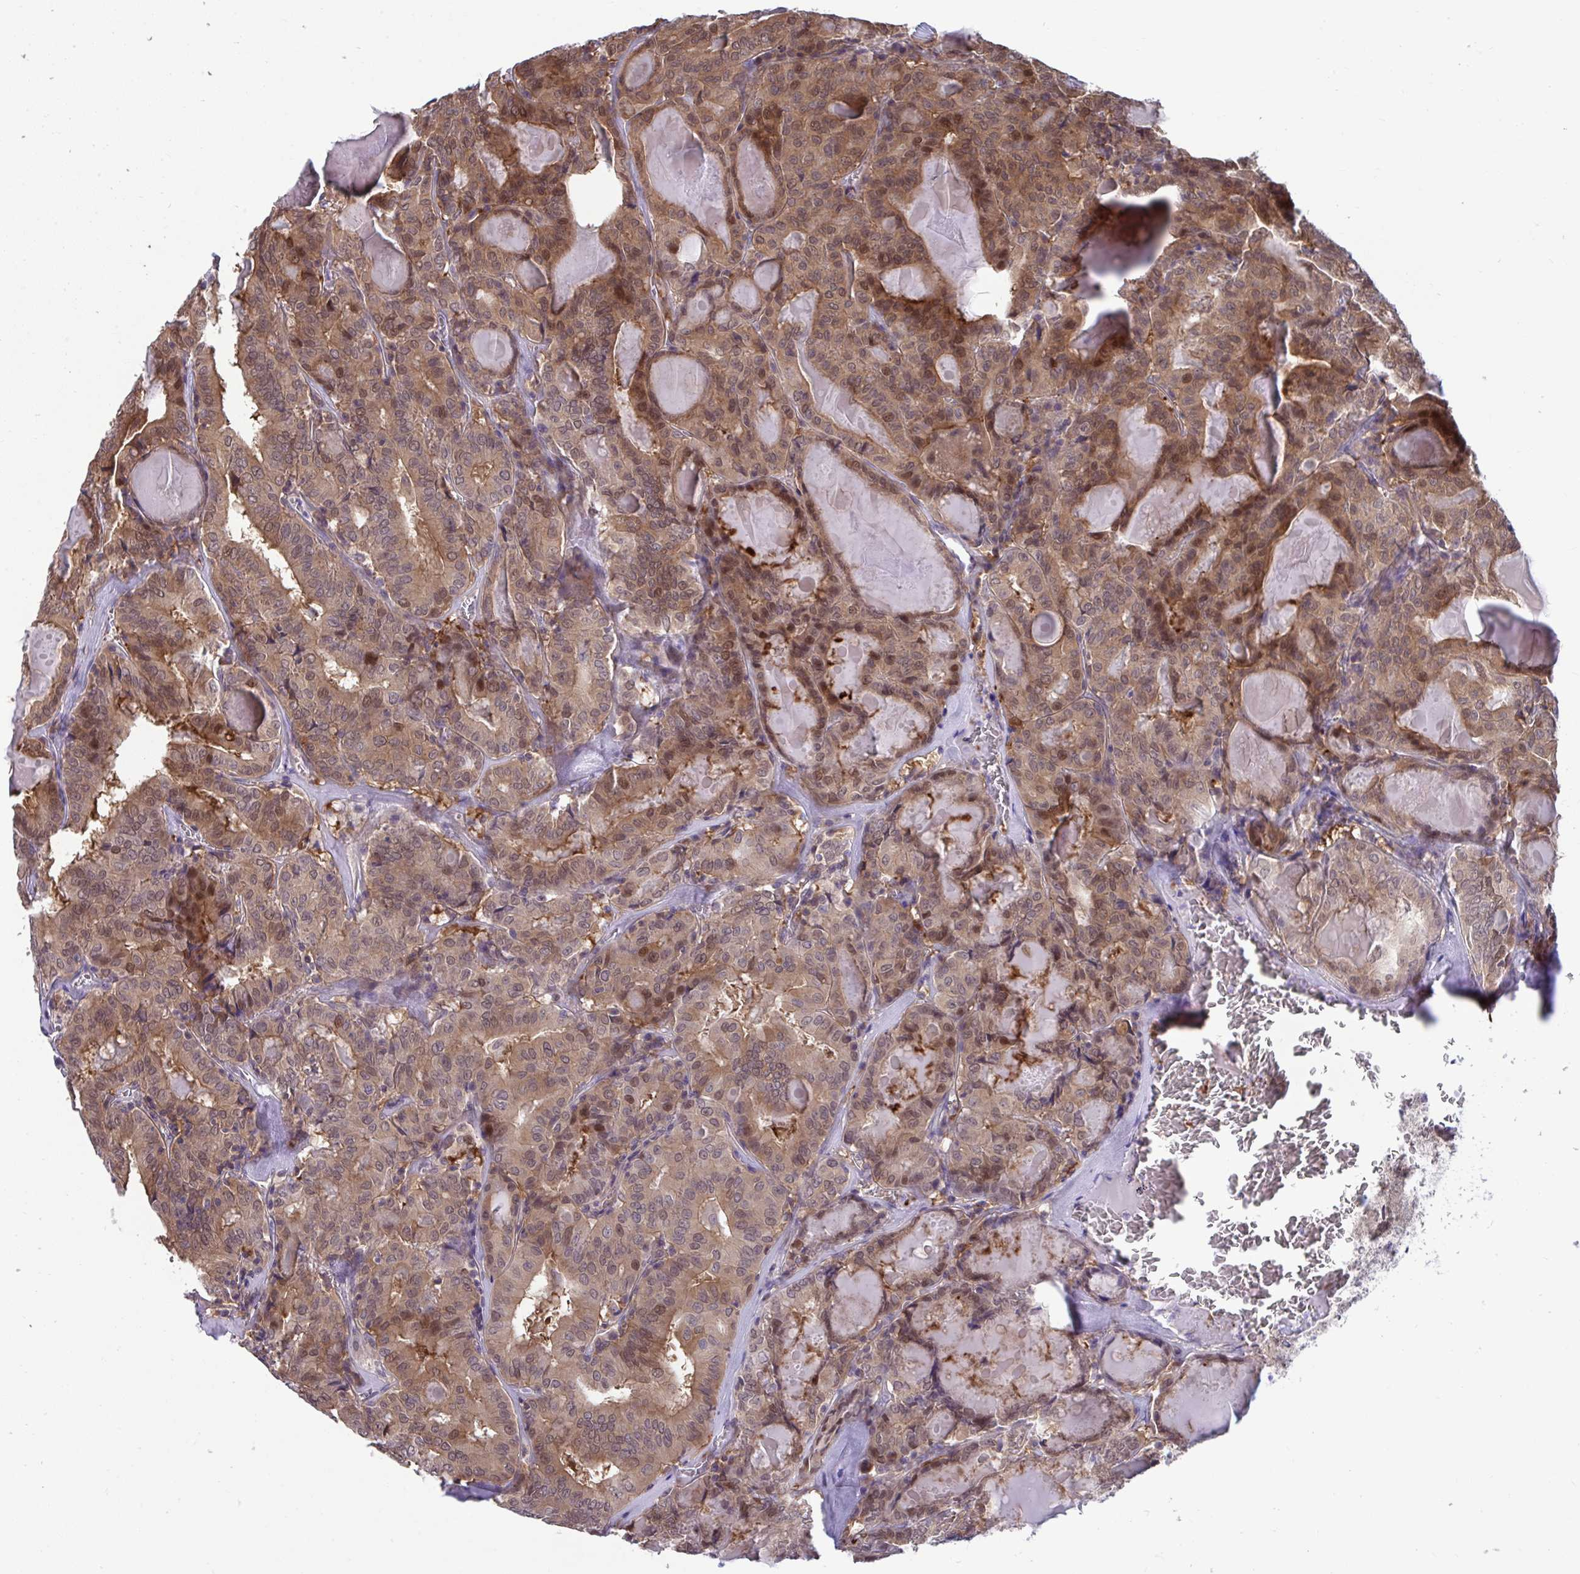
{"staining": {"intensity": "moderate", "quantity": ">75%", "location": "cytoplasmic/membranous,nuclear"}, "tissue": "thyroid cancer", "cell_type": "Tumor cells", "image_type": "cancer", "snomed": [{"axis": "morphology", "description": "Papillary adenocarcinoma, NOS"}, {"axis": "topography", "description": "Thyroid gland"}], "caption": "Thyroid cancer stained with immunohistochemistry (IHC) displays moderate cytoplasmic/membranous and nuclear expression in about >75% of tumor cells. The staining was performed using DAB to visualize the protein expression in brown, while the nuclei were stained in blue with hematoxylin (Magnification: 20x).", "gene": "PCDHB7", "patient": {"sex": "female", "age": 72}}